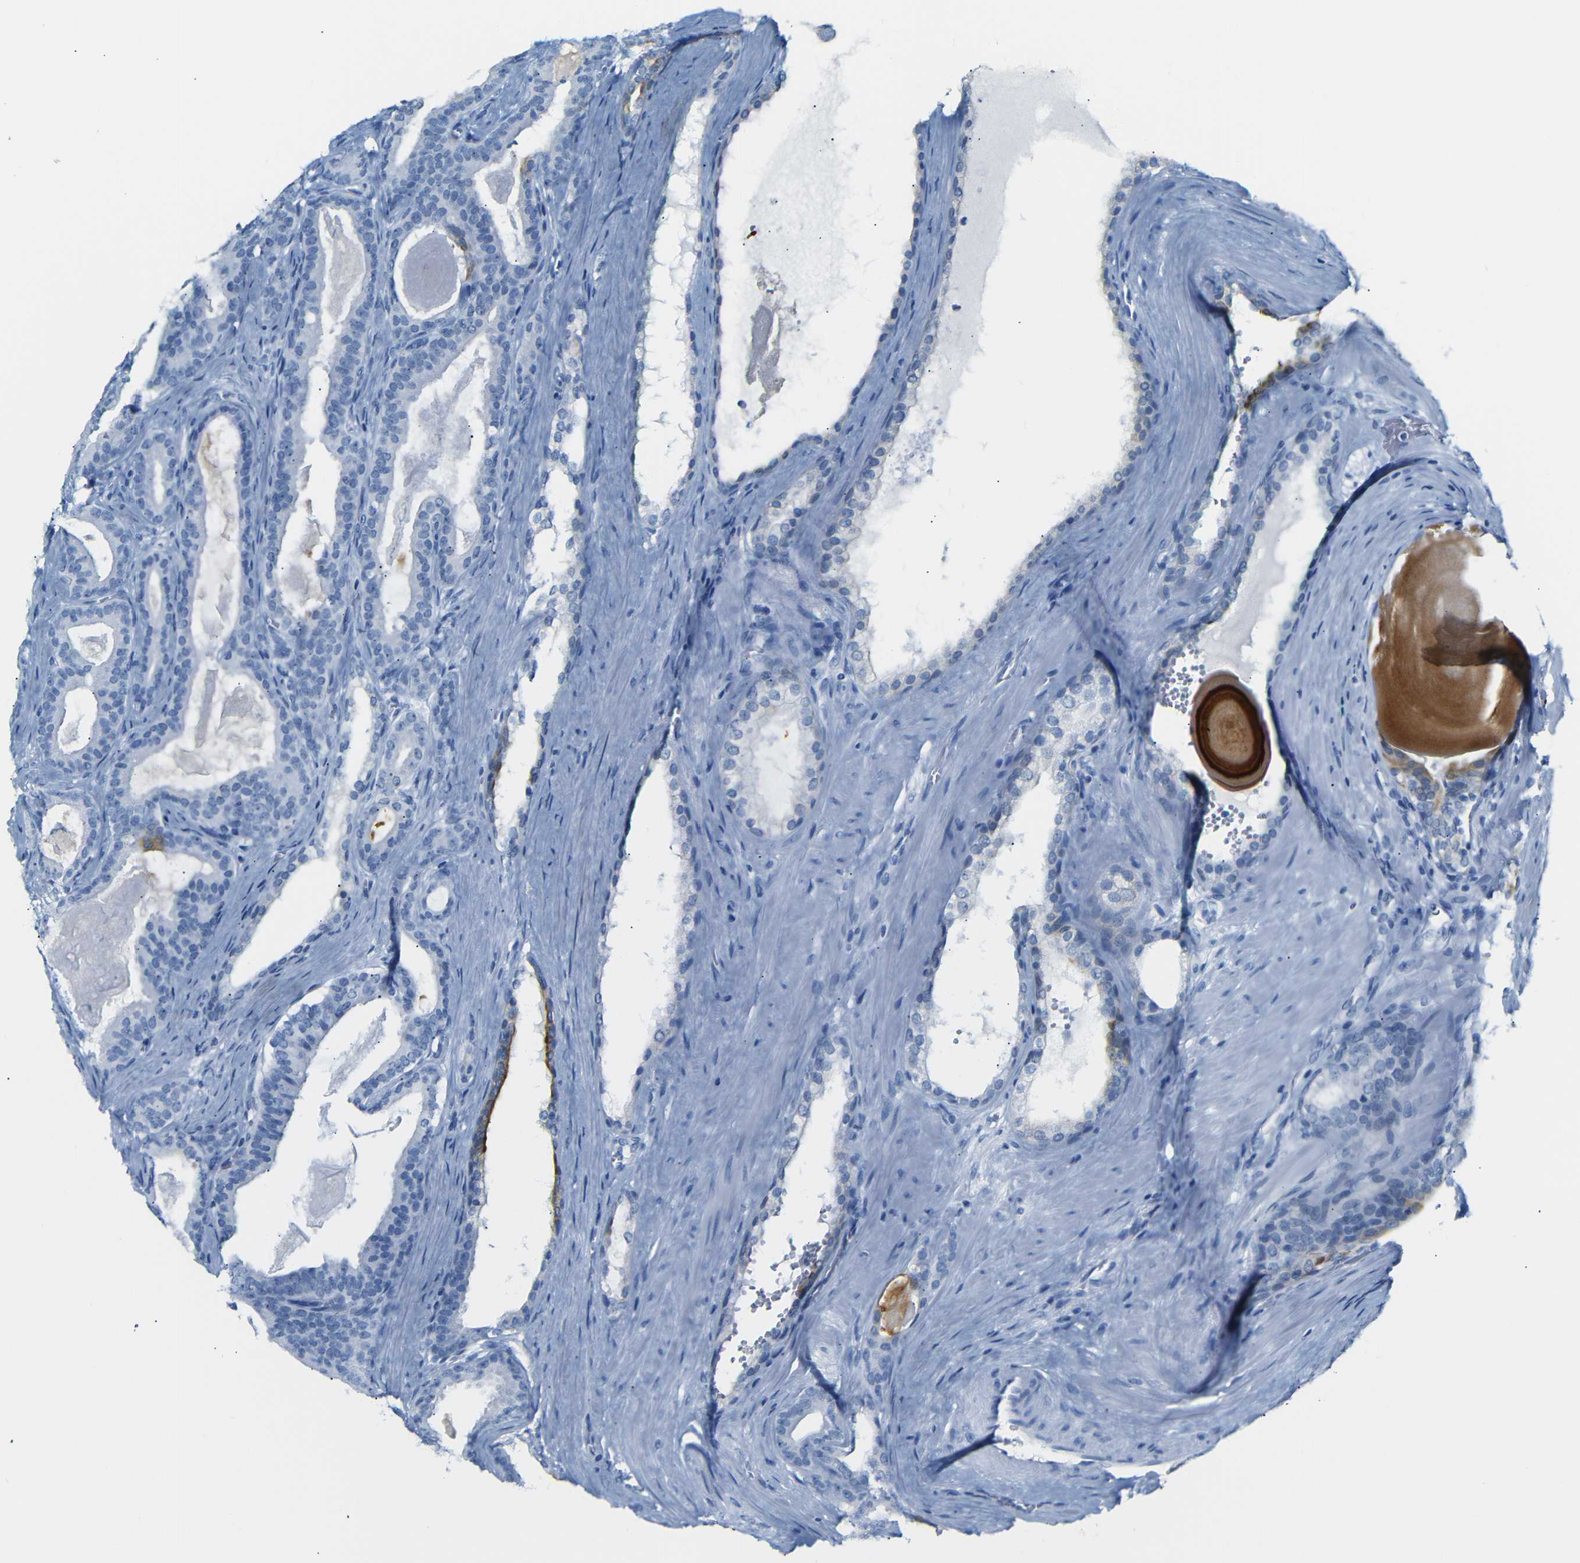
{"staining": {"intensity": "moderate", "quantity": "<25%", "location": "cytoplasmic/membranous"}, "tissue": "prostate cancer", "cell_type": "Tumor cells", "image_type": "cancer", "snomed": [{"axis": "morphology", "description": "Adenocarcinoma, High grade"}, {"axis": "topography", "description": "Prostate"}], "caption": "This image displays immunohistochemistry (IHC) staining of prostate high-grade adenocarcinoma, with low moderate cytoplasmic/membranous positivity in approximately <25% of tumor cells.", "gene": "DYNAP", "patient": {"sex": "male", "age": 60}}